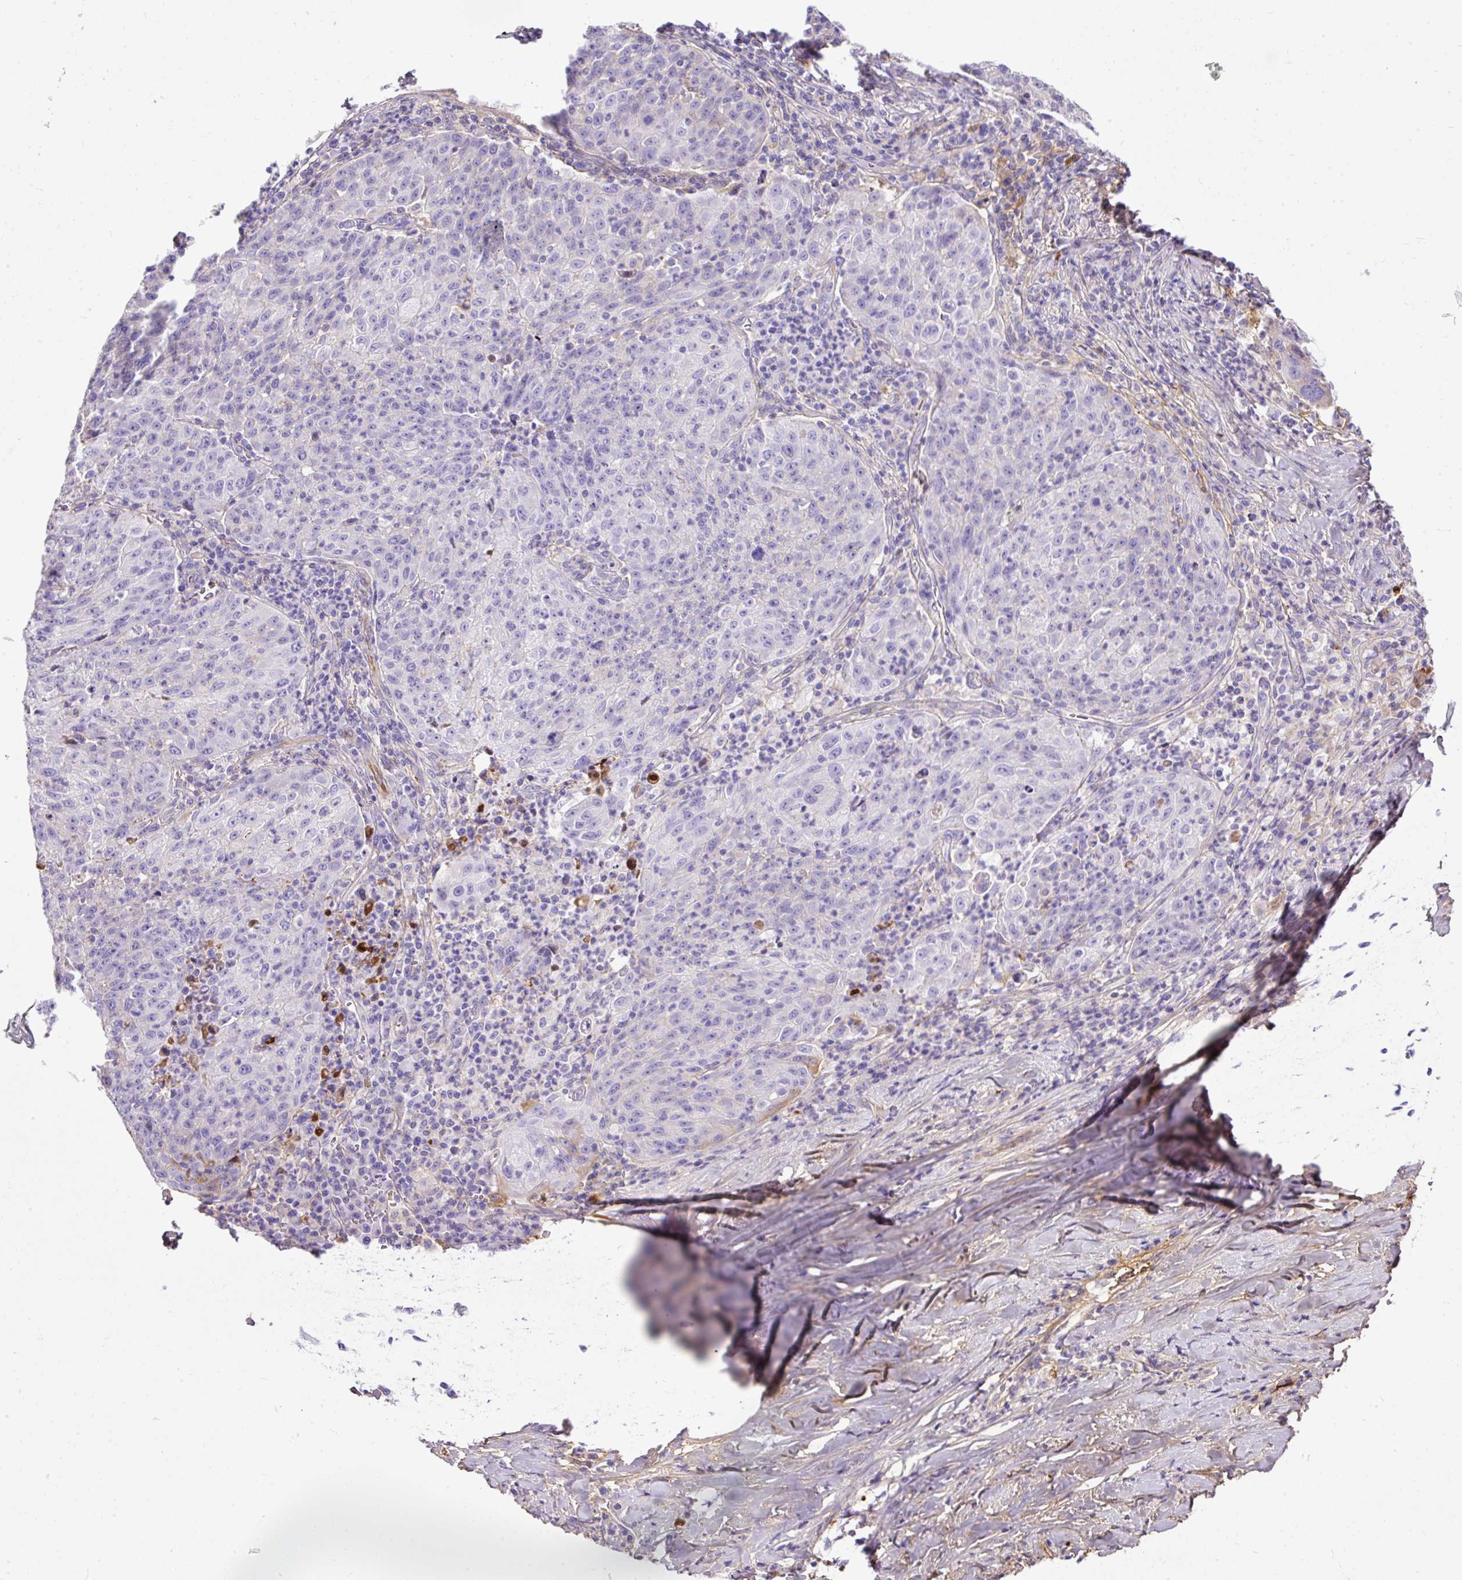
{"staining": {"intensity": "negative", "quantity": "none", "location": "none"}, "tissue": "lung cancer", "cell_type": "Tumor cells", "image_type": "cancer", "snomed": [{"axis": "morphology", "description": "Squamous cell carcinoma, NOS"}, {"axis": "morphology", "description": "Squamous cell carcinoma, metastatic, NOS"}, {"axis": "topography", "description": "Bronchus"}, {"axis": "topography", "description": "Lung"}], "caption": "Human squamous cell carcinoma (lung) stained for a protein using IHC reveals no staining in tumor cells.", "gene": "CLEC3B", "patient": {"sex": "male", "age": 62}}